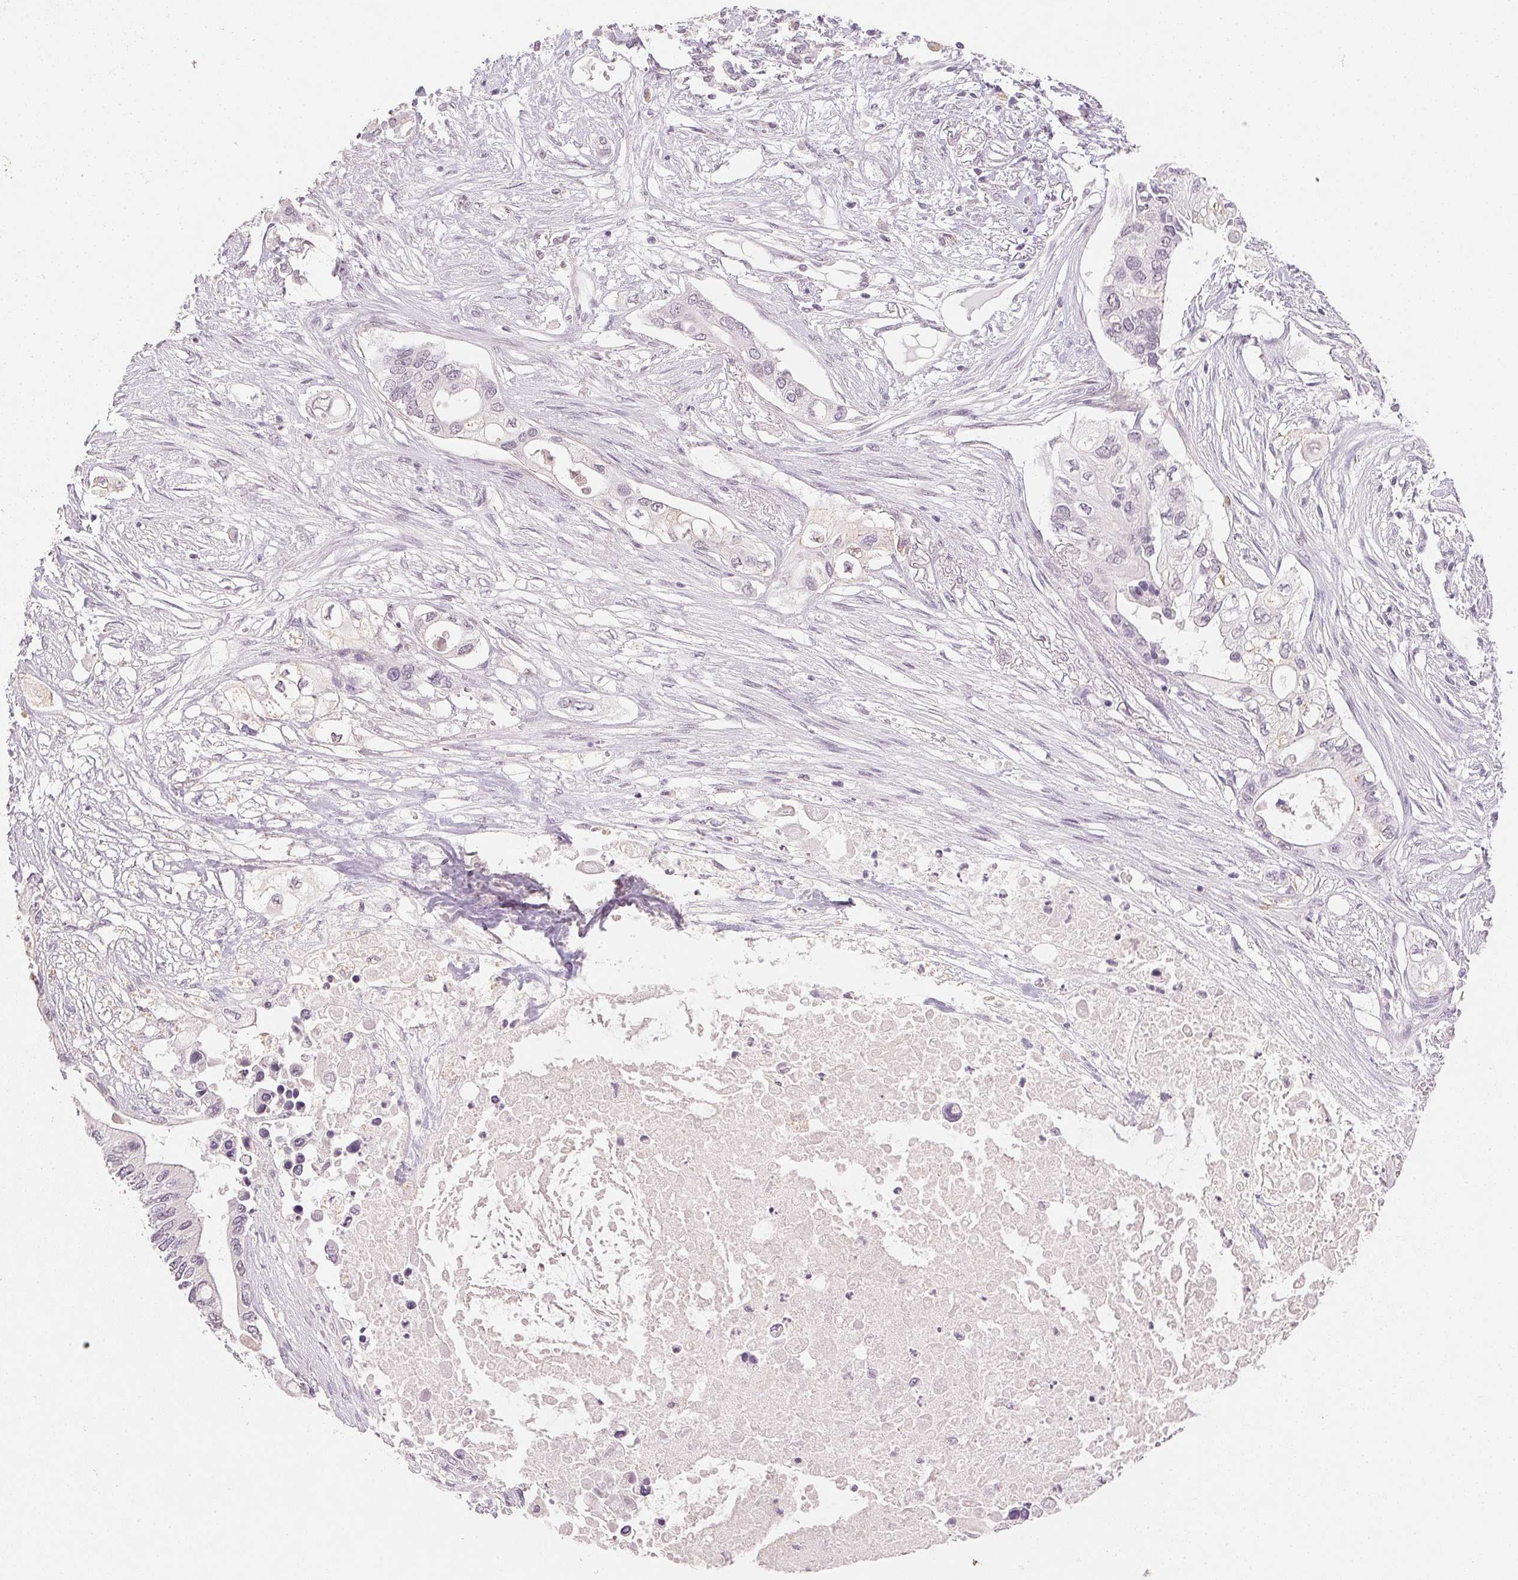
{"staining": {"intensity": "negative", "quantity": "none", "location": "none"}, "tissue": "pancreatic cancer", "cell_type": "Tumor cells", "image_type": "cancer", "snomed": [{"axis": "morphology", "description": "Adenocarcinoma, NOS"}, {"axis": "topography", "description": "Pancreas"}], "caption": "The IHC photomicrograph has no significant staining in tumor cells of pancreatic cancer tissue.", "gene": "SMTN", "patient": {"sex": "female", "age": 63}}